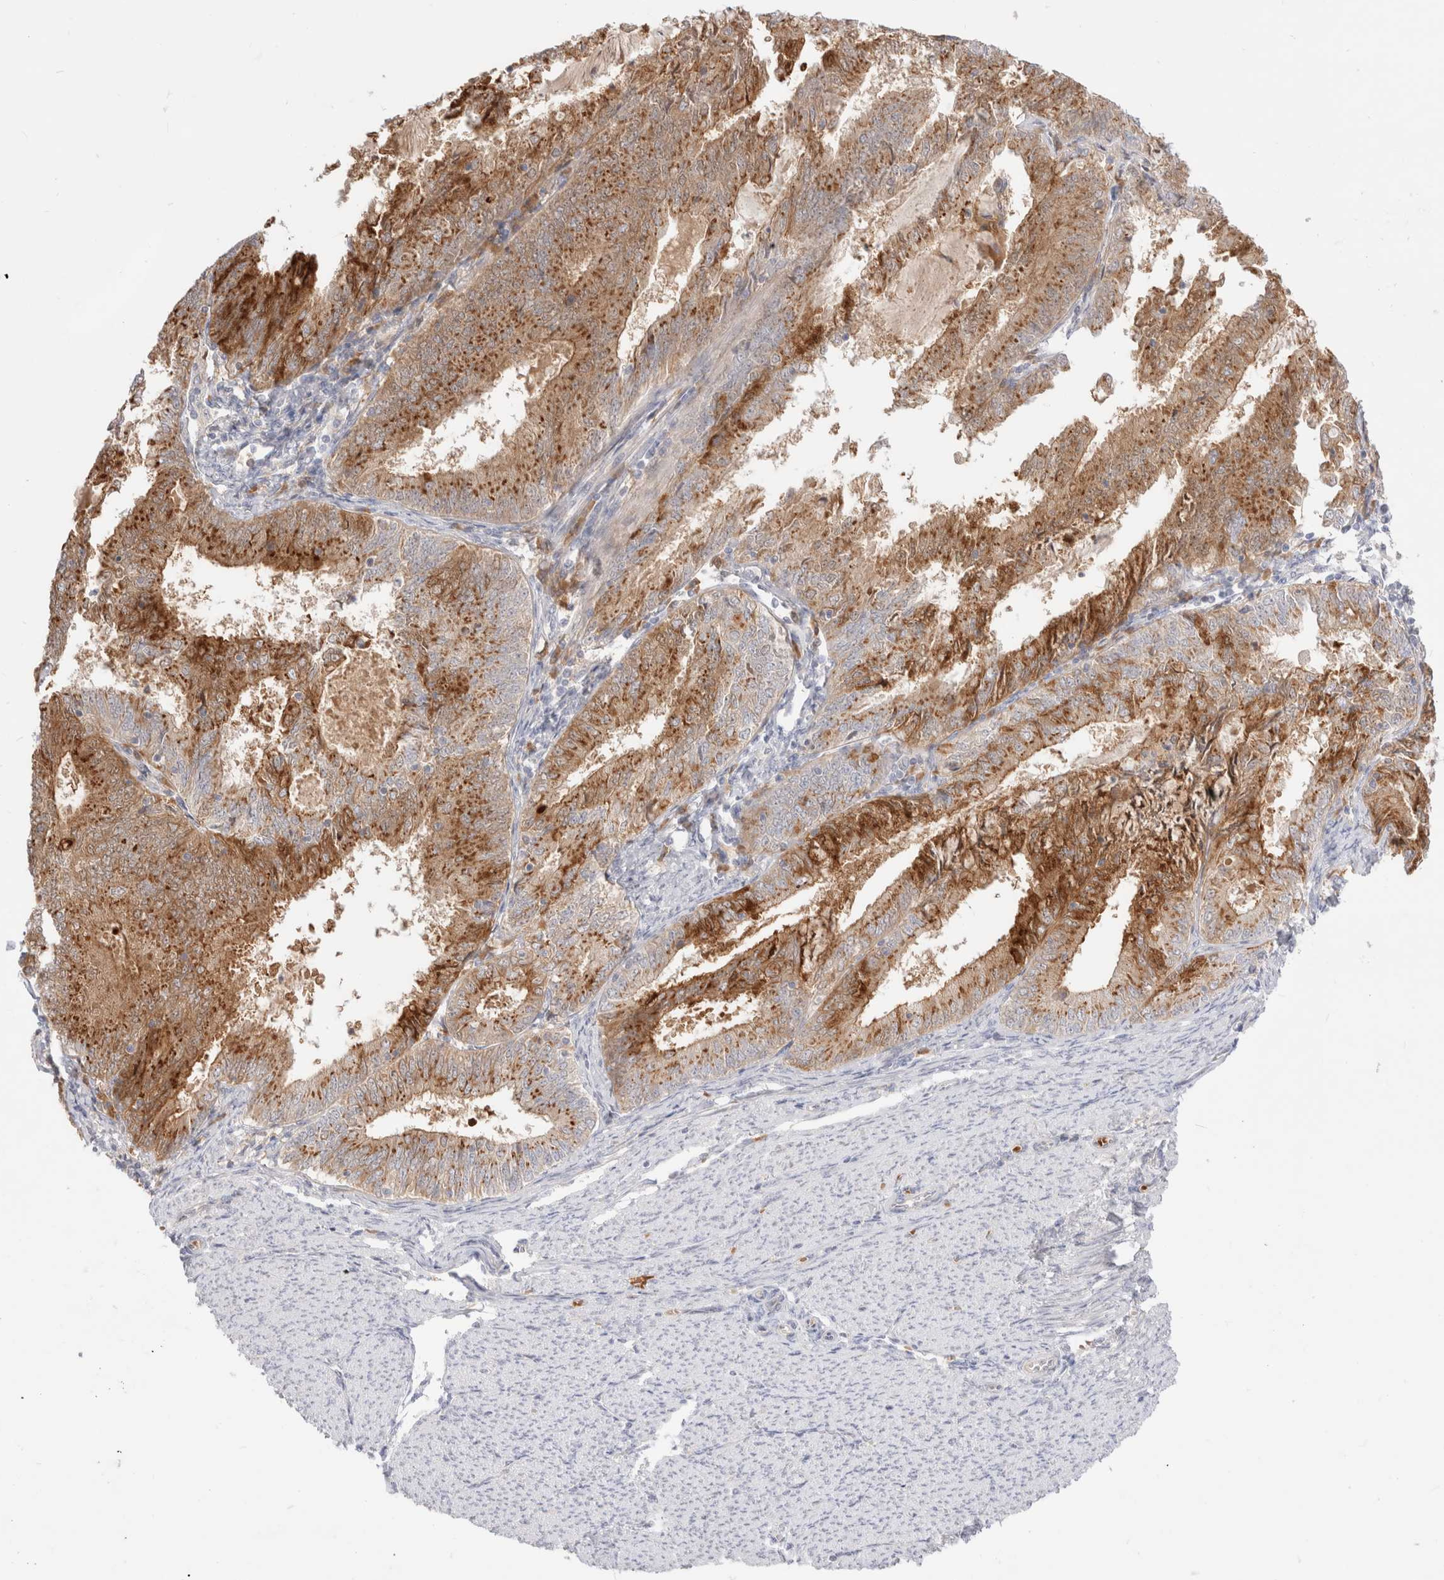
{"staining": {"intensity": "moderate", "quantity": ">75%", "location": "cytoplasmic/membranous"}, "tissue": "endometrial cancer", "cell_type": "Tumor cells", "image_type": "cancer", "snomed": [{"axis": "morphology", "description": "Adenocarcinoma, NOS"}, {"axis": "topography", "description": "Endometrium"}], "caption": "Human adenocarcinoma (endometrial) stained for a protein (brown) reveals moderate cytoplasmic/membranous positive expression in approximately >75% of tumor cells.", "gene": "EFCAB13", "patient": {"sex": "female", "age": 57}}